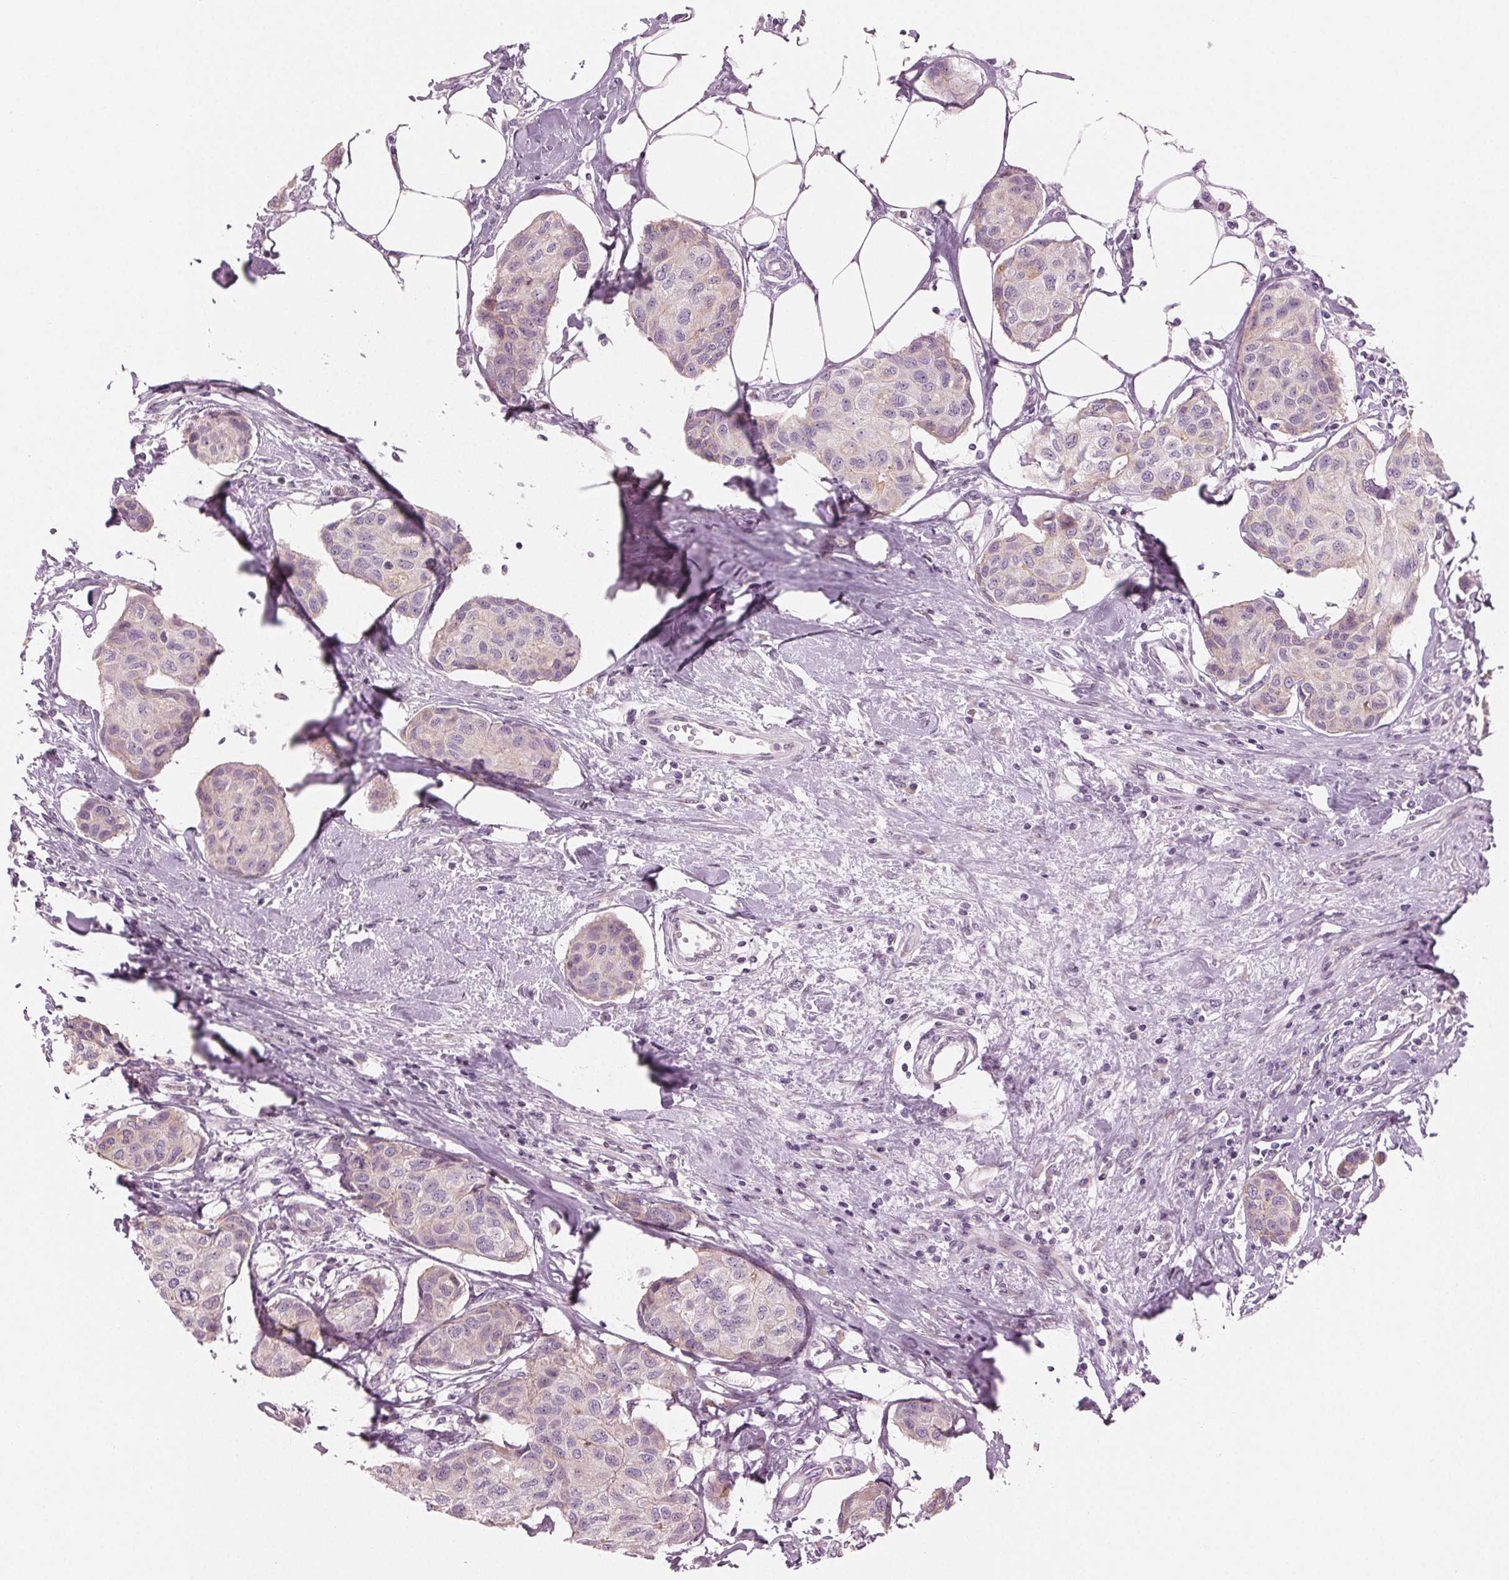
{"staining": {"intensity": "negative", "quantity": "none", "location": "none"}, "tissue": "breast cancer", "cell_type": "Tumor cells", "image_type": "cancer", "snomed": [{"axis": "morphology", "description": "Duct carcinoma"}, {"axis": "topography", "description": "Breast"}], "caption": "IHC image of neoplastic tissue: human breast cancer stained with DAB (3,3'-diaminobenzidine) exhibits no significant protein staining in tumor cells.", "gene": "PRAP1", "patient": {"sex": "female", "age": 80}}